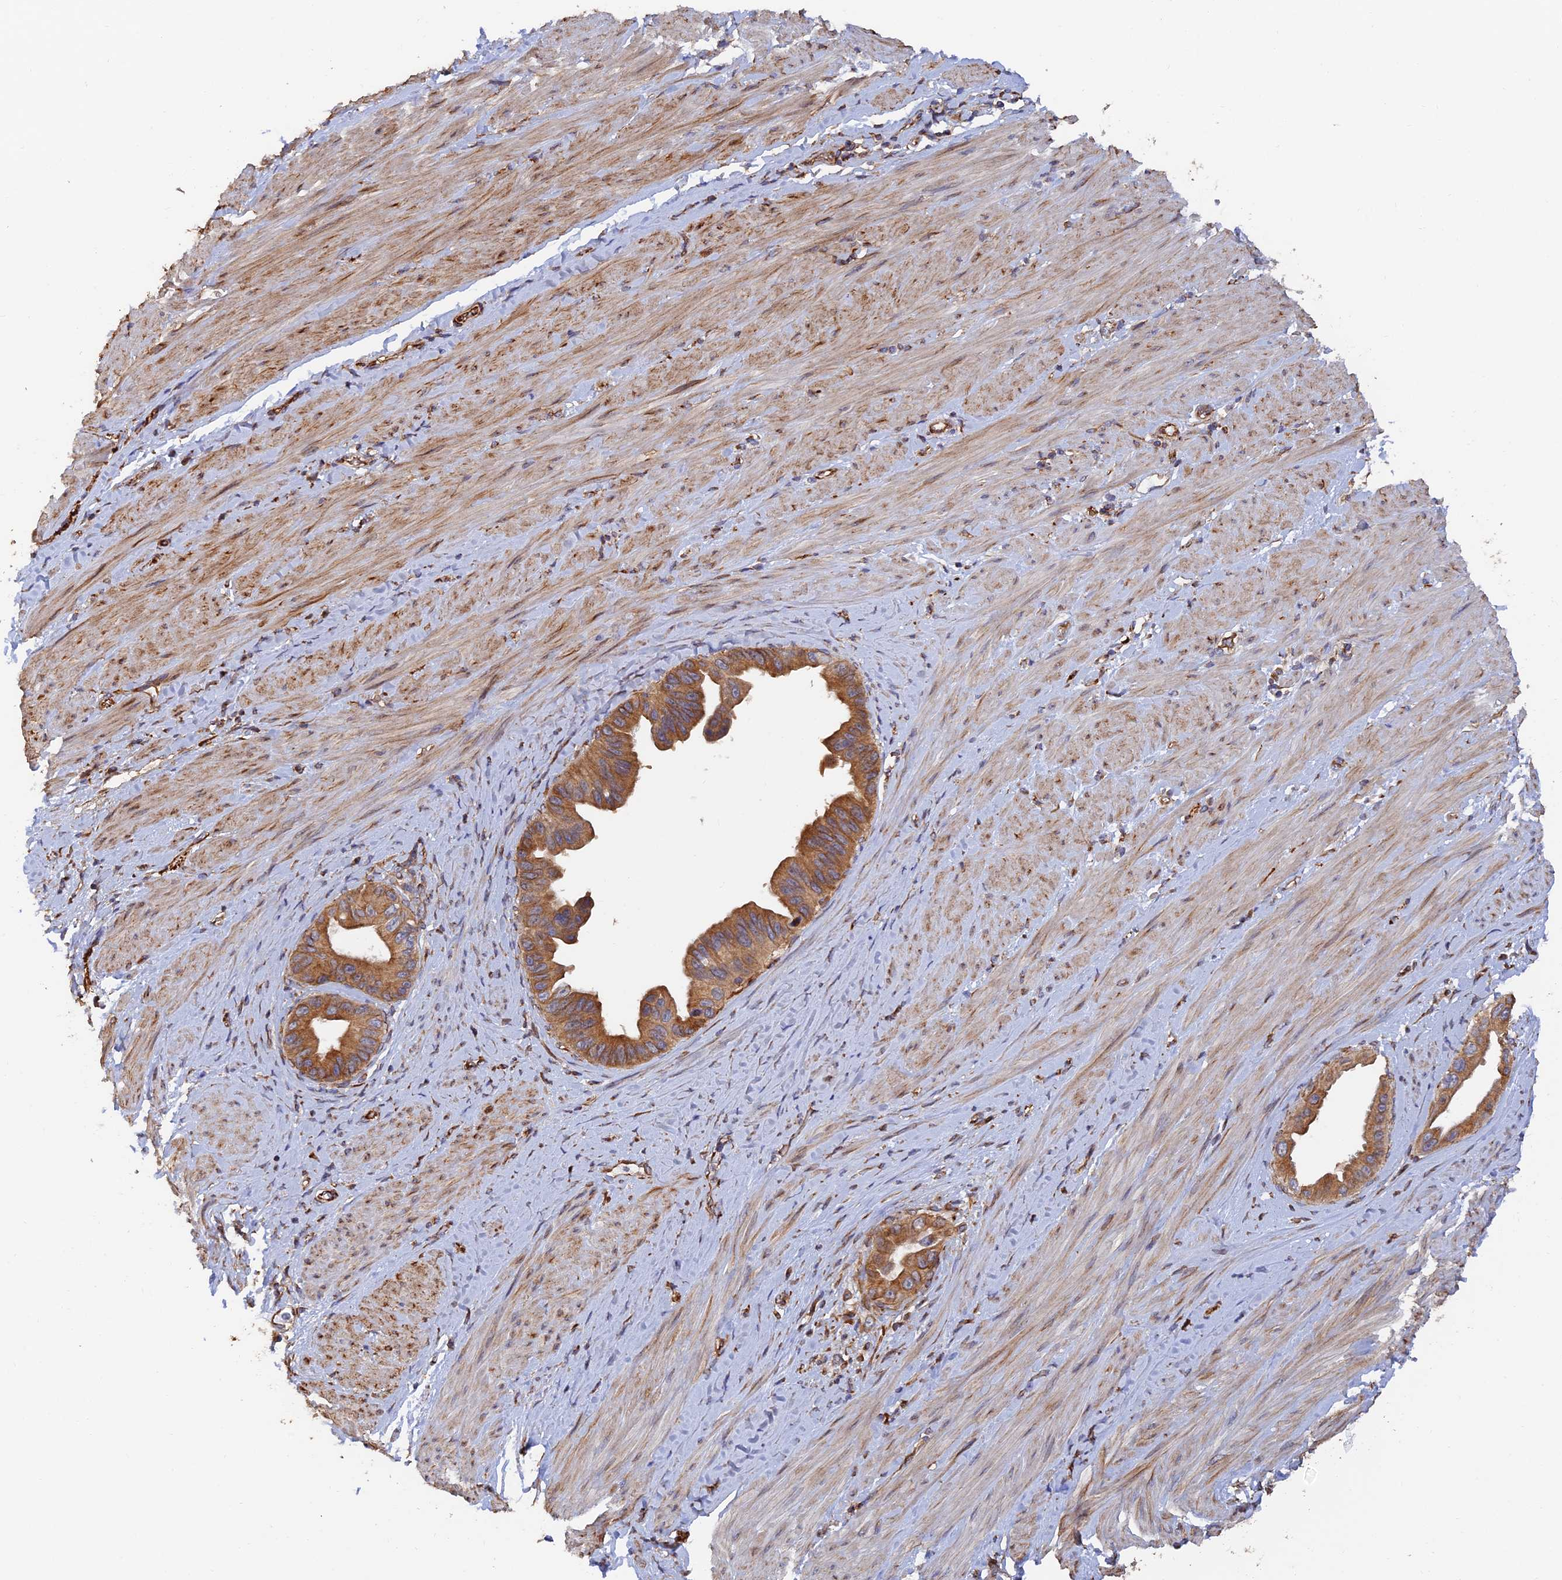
{"staining": {"intensity": "moderate", "quantity": ">75%", "location": "cytoplasmic/membranous"}, "tissue": "pancreatic cancer", "cell_type": "Tumor cells", "image_type": "cancer", "snomed": [{"axis": "morphology", "description": "Adenocarcinoma, NOS"}, {"axis": "topography", "description": "Pancreas"}], "caption": "Protein expression analysis of adenocarcinoma (pancreatic) exhibits moderate cytoplasmic/membranous expression in approximately >75% of tumor cells.", "gene": "WBP11", "patient": {"sex": "female", "age": 56}}